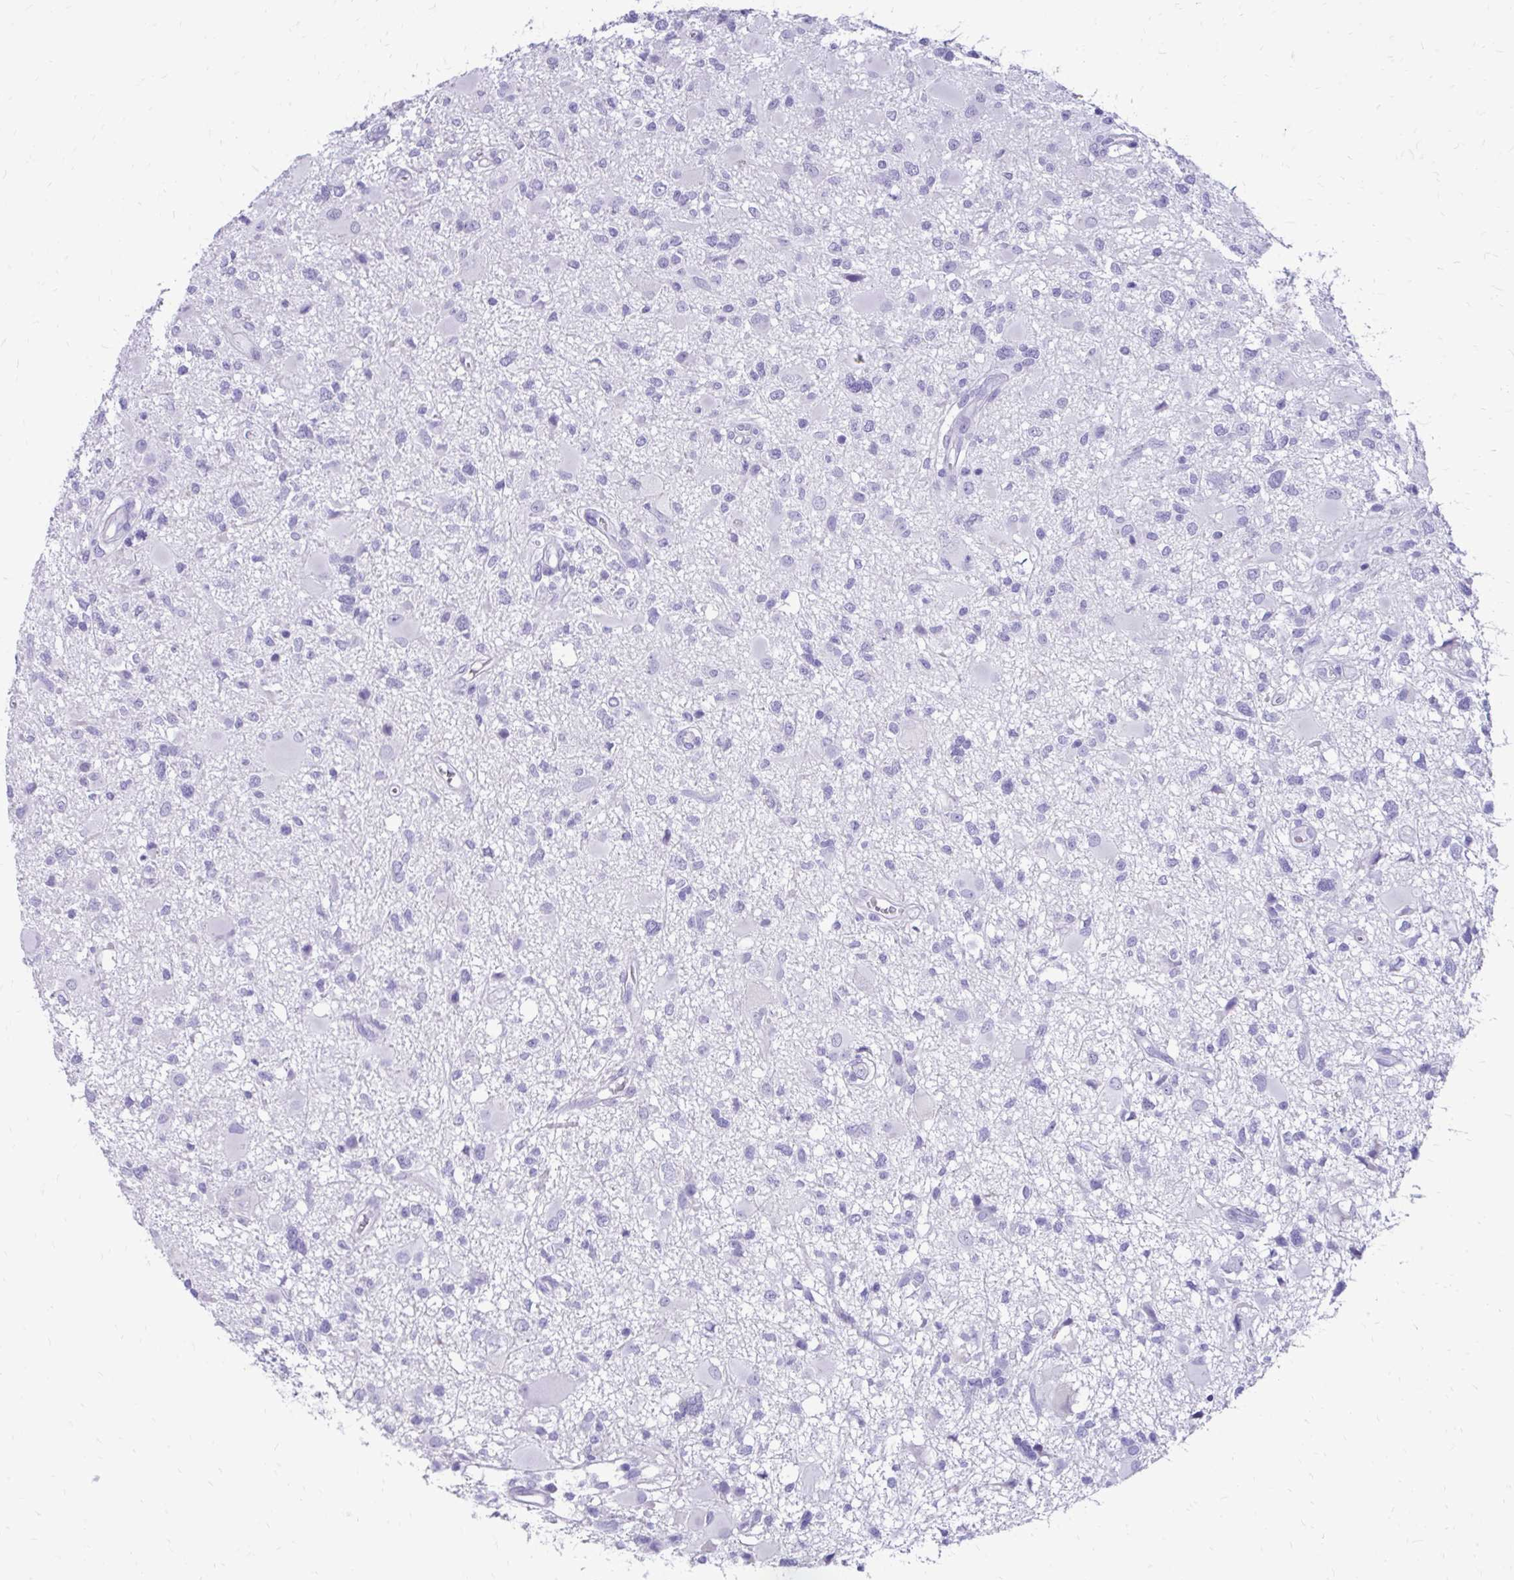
{"staining": {"intensity": "negative", "quantity": "none", "location": "none"}, "tissue": "glioma", "cell_type": "Tumor cells", "image_type": "cancer", "snomed": [{"axis": "morphology", "description": "Glioma, malignant, High grade"}, {"axis": "topography", "description": "Brain"}], "caption": "Glioma was stained to show a protein in brown. There is no significant staining in tumor cells.", "gene": "SATL1", "patient": {"sex": "male", "age": 54}}